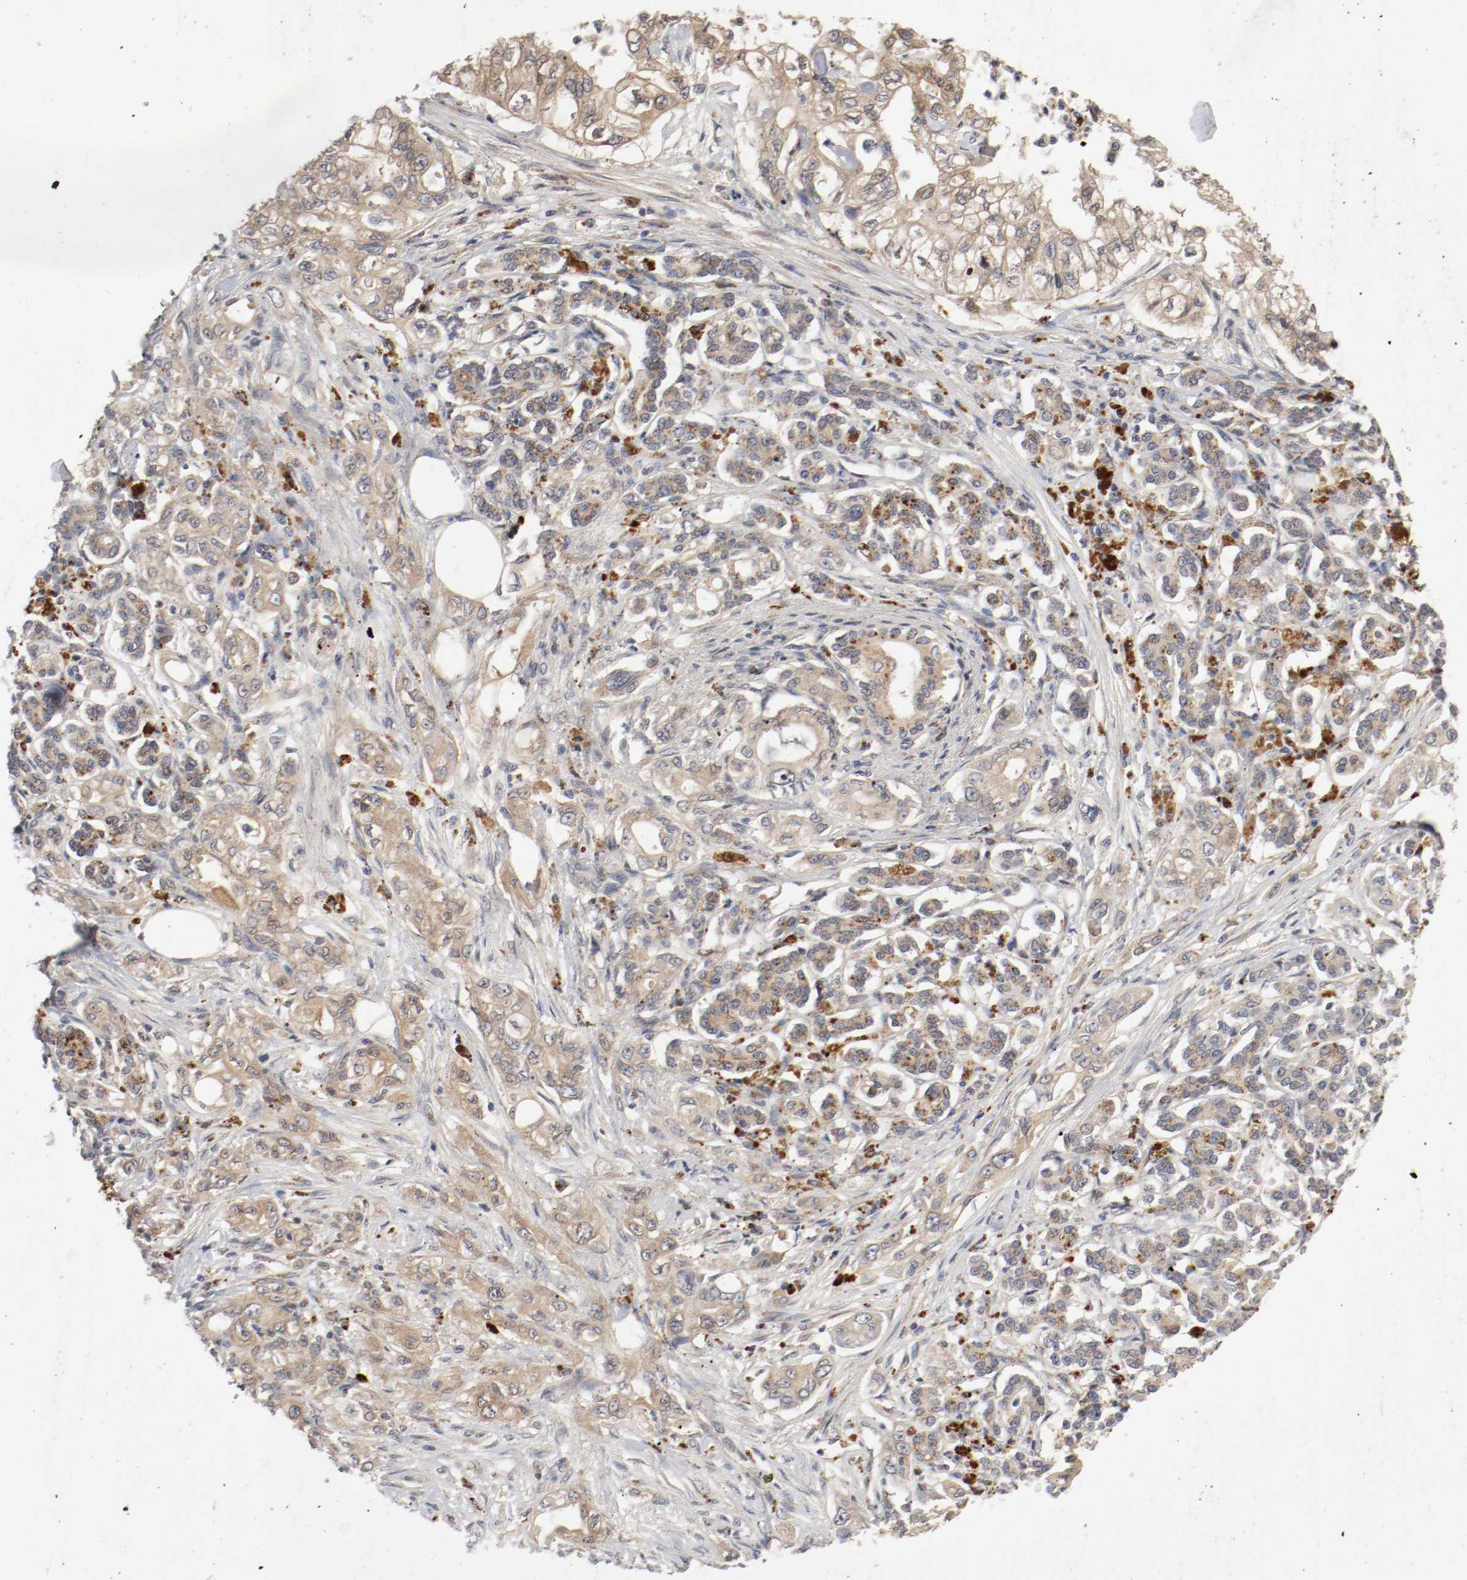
{"staining": {"intensity": "weak", "quantity": ">75%", "location": "cytoplasmic/membranous"}, "tissue": "pancreatic cancer", "cell_type": "Tumor cells", "image_type": "cancer", "snomed": [{"axis": "morphology", "description": "Normal tissue, NOS"}, {"axis": "topography", "description": "Pancreas"}], "caption": "Tumor cells exhibit low levels of weak cytoplasmic/membranous positivity in approximately >75% of cells in pancreatic cancer.", "gene": "REN", "patient": {"sex": "male", "age": 42}}